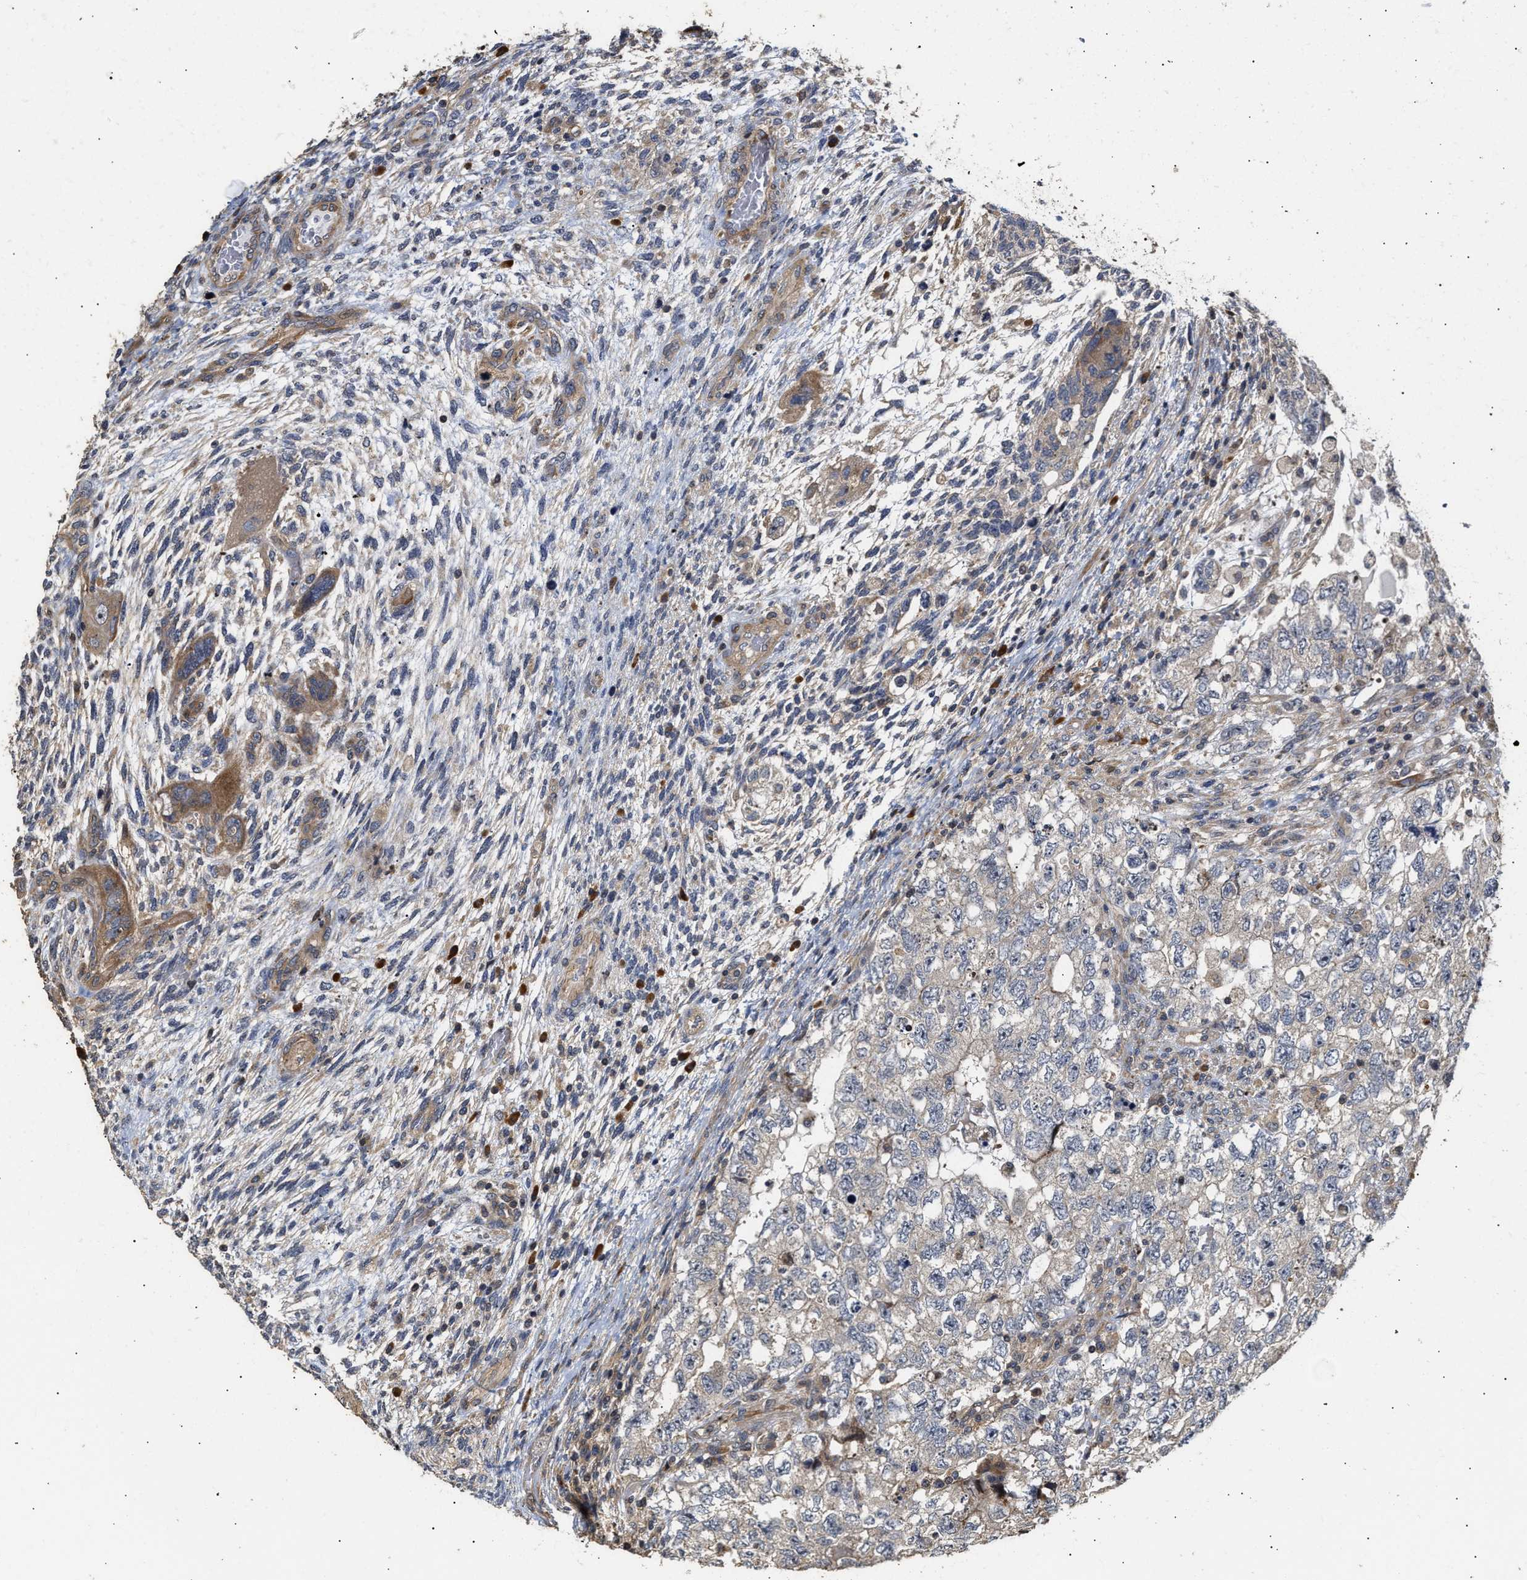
{"staining": {"intensity": "weak", "quantity": "<25%", "location": "cytoplasmic/membranous"}, "tissue": "testis cancer", "cell_type": "Tumor cells", "image_type": "cancer", "snomed": [{"axis": "morphology", "description": "Carcinoma, Embryonal, NOS"}, {"axis": "topography", "description": "Testis"}], "caption": "IHC of human testis cancer shows no positivity in tumor cells. Brightfield microscopy of immunohistochemistry (IHC) stained with DAB (brown) and hematoxylin (blue), captured at high magnification.", "gene": "CLIP2", "patient": {"sex": "male", "age": 36}}